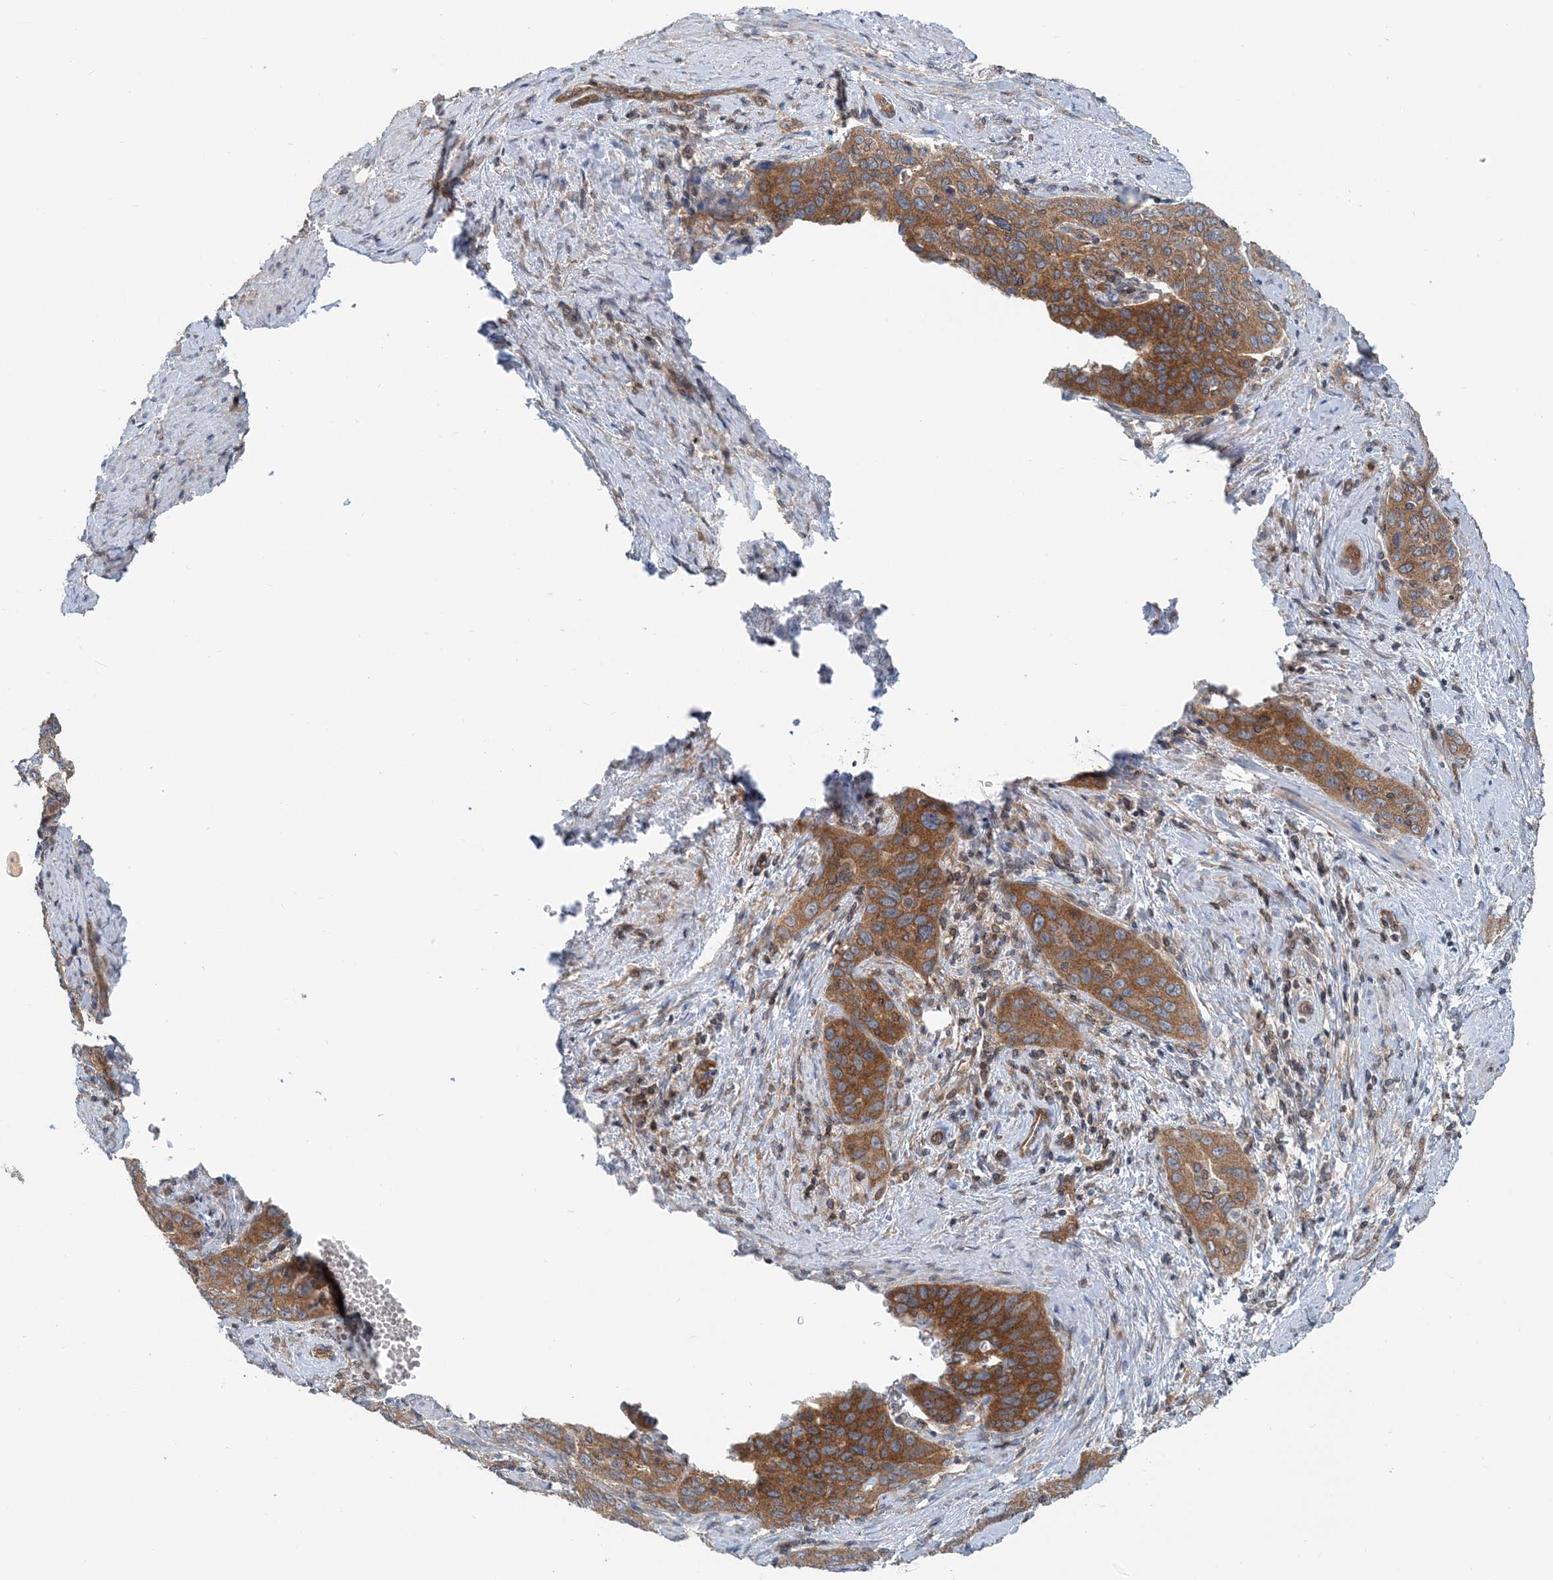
{"staining": {"intensity": "strong", "quantity": ">75%", "location": "cytoplasmic/membranous"}, "tissue": "cervical cancer", "cell_type": "Tumor cells", "image_type": "cancer", "snomed": [{"axis": "morphology", "description": "Squamous cell carcinoma, NOS"}, {"axis": "topography", "description": "Cervix"}], "caption": "DAB immunohistochemical staining of human cervical cancer (squamous cell carcinoma) exhibits strong cytoplasmic/membranous protein positivity in about >75% of tumor cells.", "gene": "MOB4", "patient": {"sex": "female", "age": 60}}